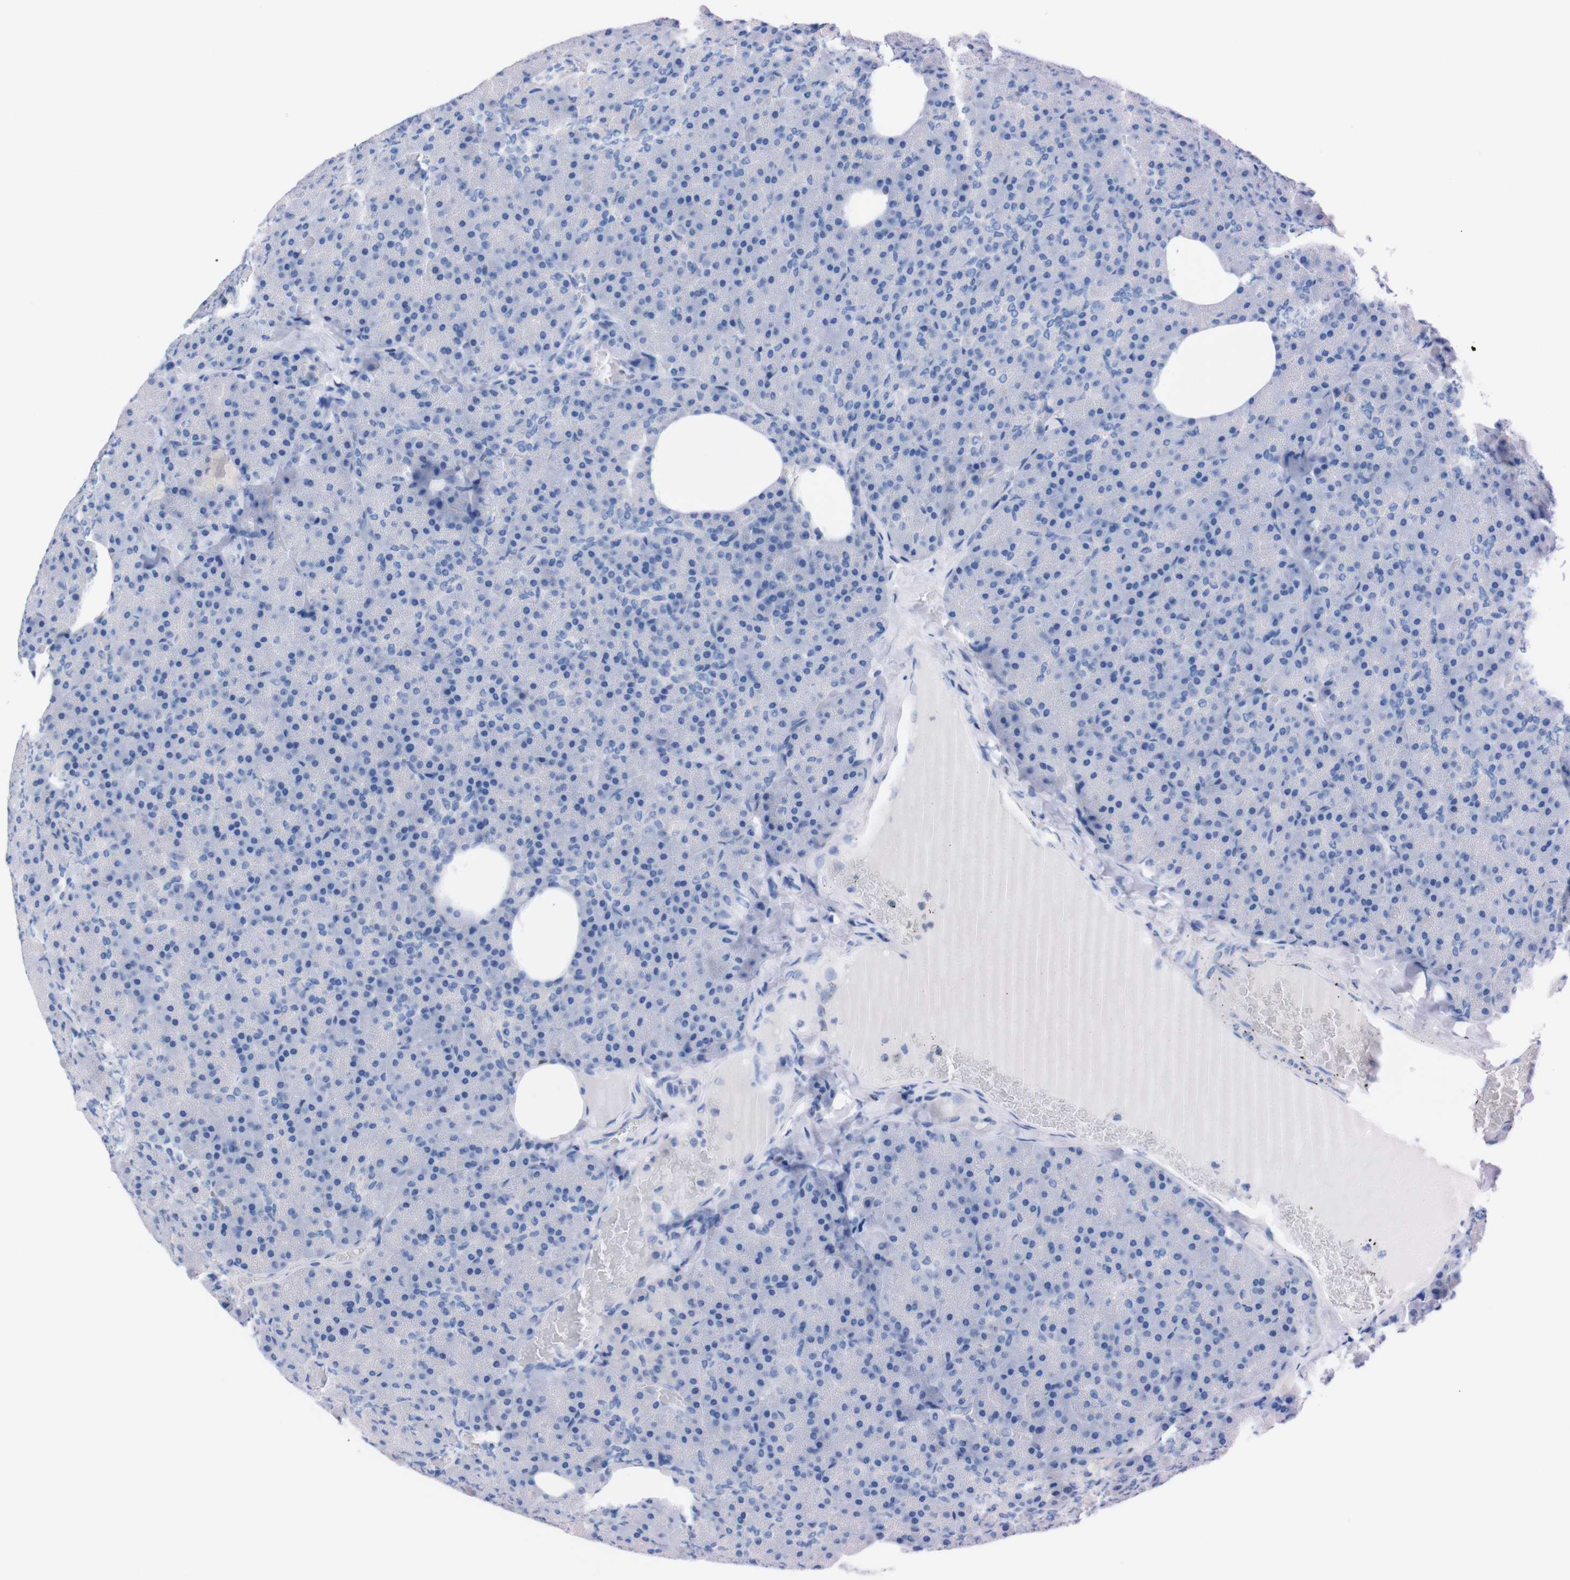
{"staining": {"intensity": "negative", "quantity": "none", "location": "none"}, "tissue": "pancreas", "cell_type": "Exocrine glandular cells", "image_type": "normal", "snomed": [{"axis": "morphology", "description": "Normal tissue, NOS"}, {"axis": "topography", "description": "Pancreas"}], "caption": "The micrograph demonstrates no significant expression in exocrine glandular cells of pancreas.", "gene": "P2RY12", "patient": {"sex": "female", "age": 35}}